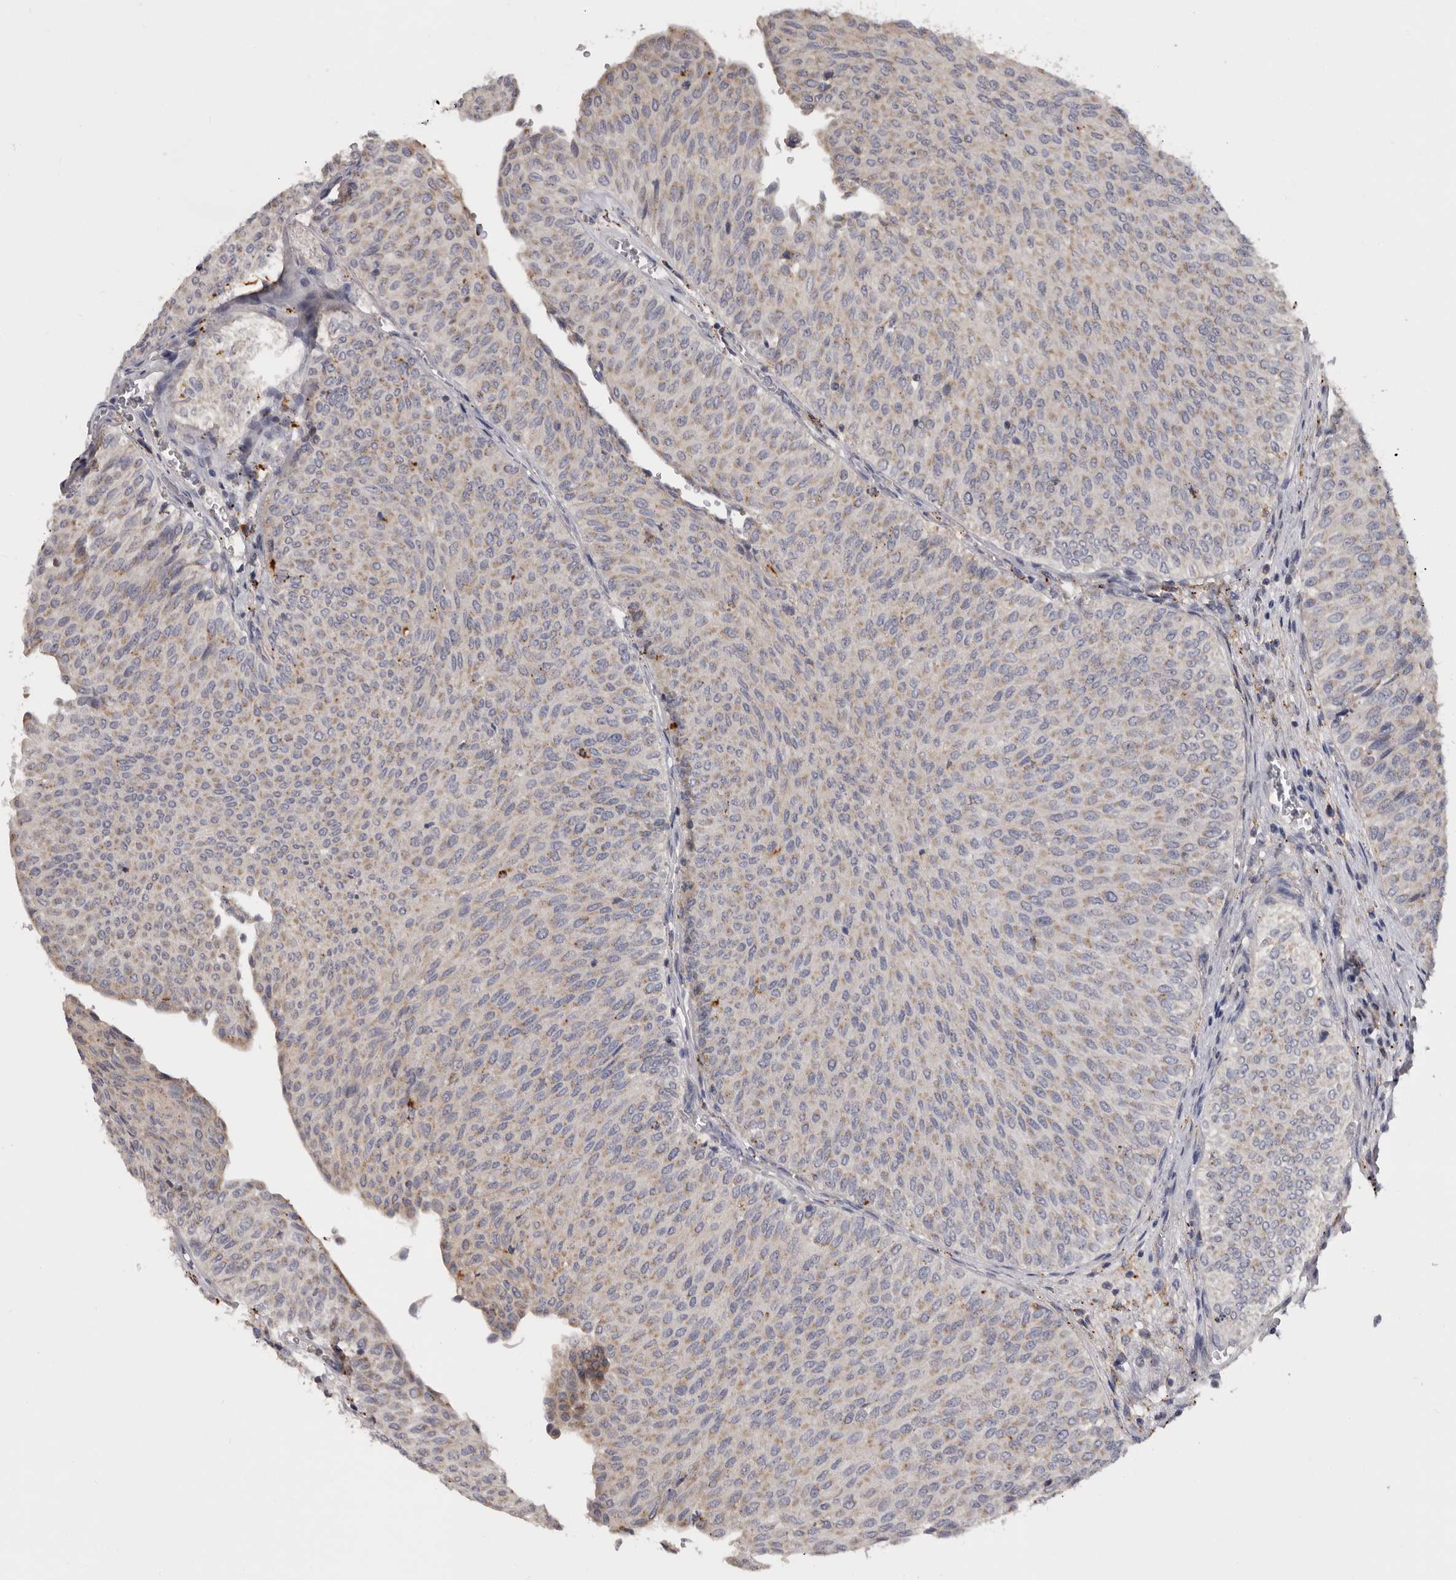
{"staining": {"intensity": "weak", "quantity": ">75%", "location": "cytoplasmic/membranous"}, "tissue": "urothelial cancer", "cell_type": "Tumor cells", "image_type": "cancer", "snomed": [{"axis": "morphology", "description": "Urothelial carcinoma, Low grade"}, {"axis": "topography", "description": "Urinary bladder"}], "caption": "Immunohistochemistry (IHC) of urothelial carcinoma (low-grade) shows low levels of weak cytoplasmic/membranous staining in about >75% of tumor cells.", "gene": "DAP", "patient": {"sex": "male", "age": 78}}